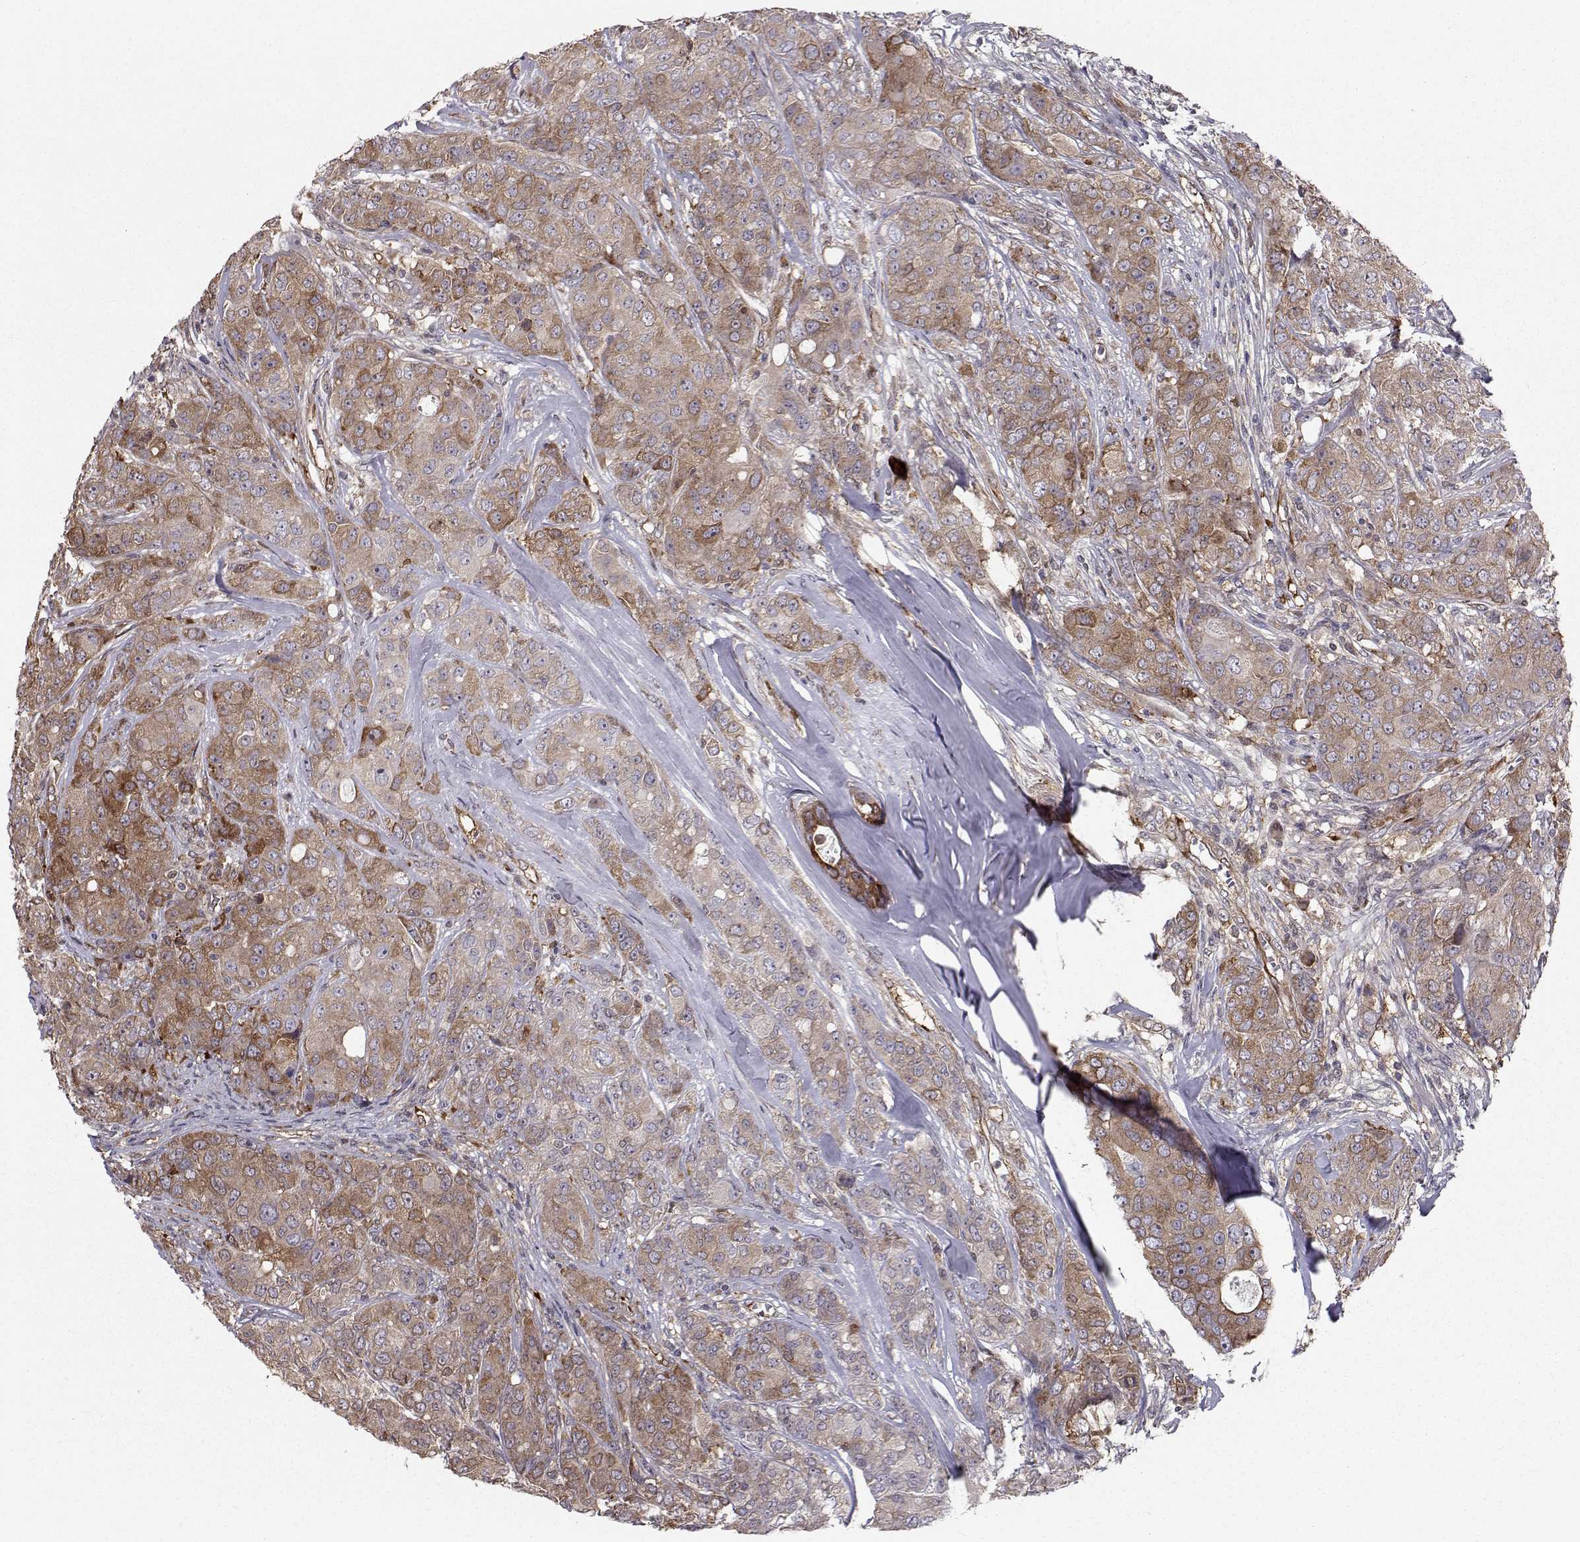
{"staining": {"intensity": "moderate", "quantity": "25%-75%", "location": "cytoplasmic/membranous"}, "tissue": "breast cancer", "cell_type": "Tumor cells", "image_type": "cancer", "snomed": [{"axis": "morphology", "description": "Duct carcinoma"}, {"axis": "topography", "description": "Breast"}], "caption": "The image exhibits a brown stain indicating the presence of a protein in the cytoplasmic/membranous of tumor cells in intraductal carcinoma (breast).", "gene": "HSP90AB1", "patient": {"sex": "female", "age": 43}}